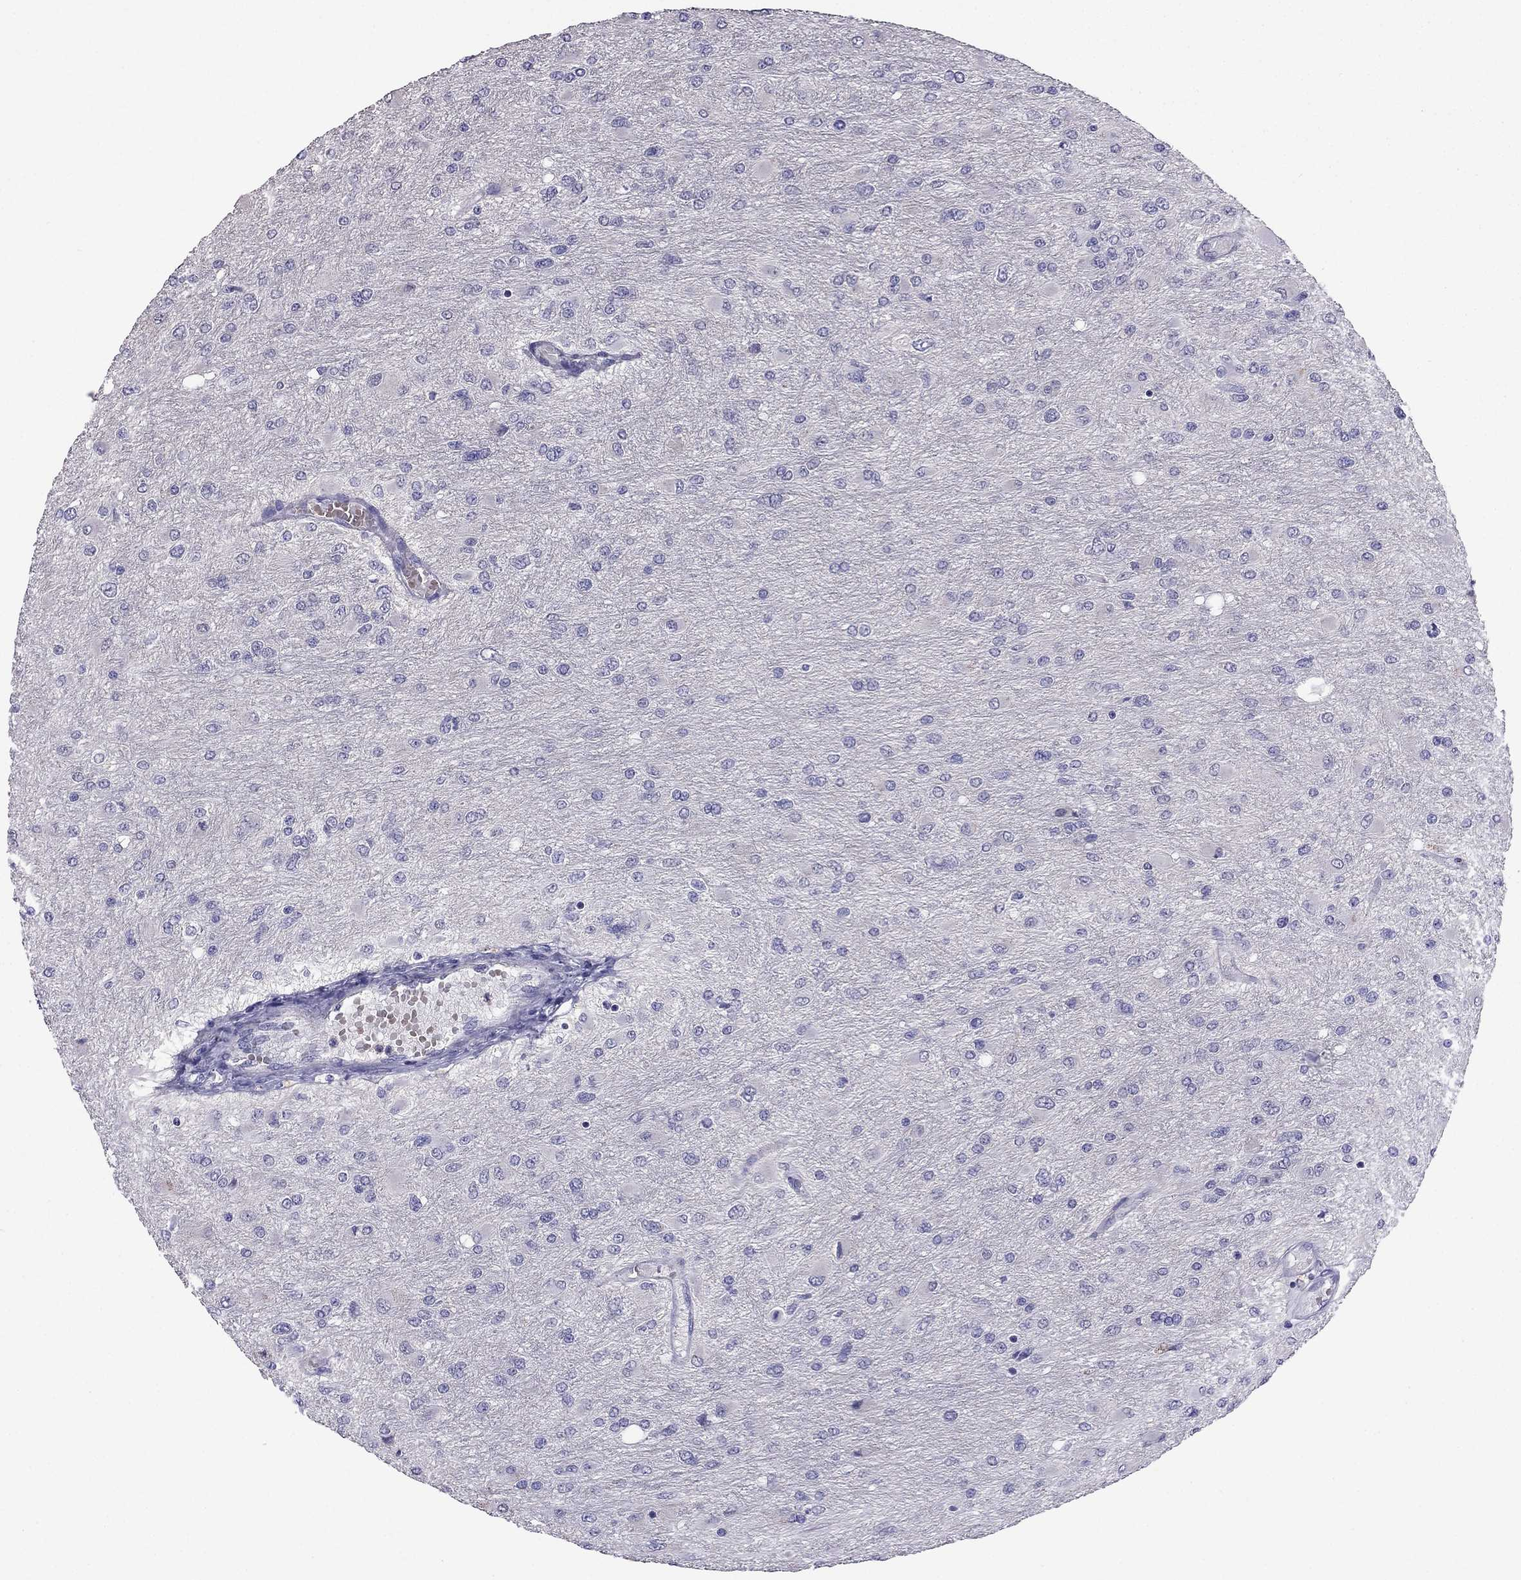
{"staining": {"intensity": "negative", "quantity": "none", "location": "none"}, "tissue": "glioma", "cell_type": "Tumor cells", "image_type": "cancer", "snomed": [{"axis": "morphology", "description": "Glioma, malignant, High grade"}, {"axis": "topography", "description": "Cerebral cortex"}], "caption": "This is an immunohistochemistry (IHC) image of glioma. There is no positivity in tumor cells.", "gene": "AQP9", "patient": {"sex": "female", "age": 36}}